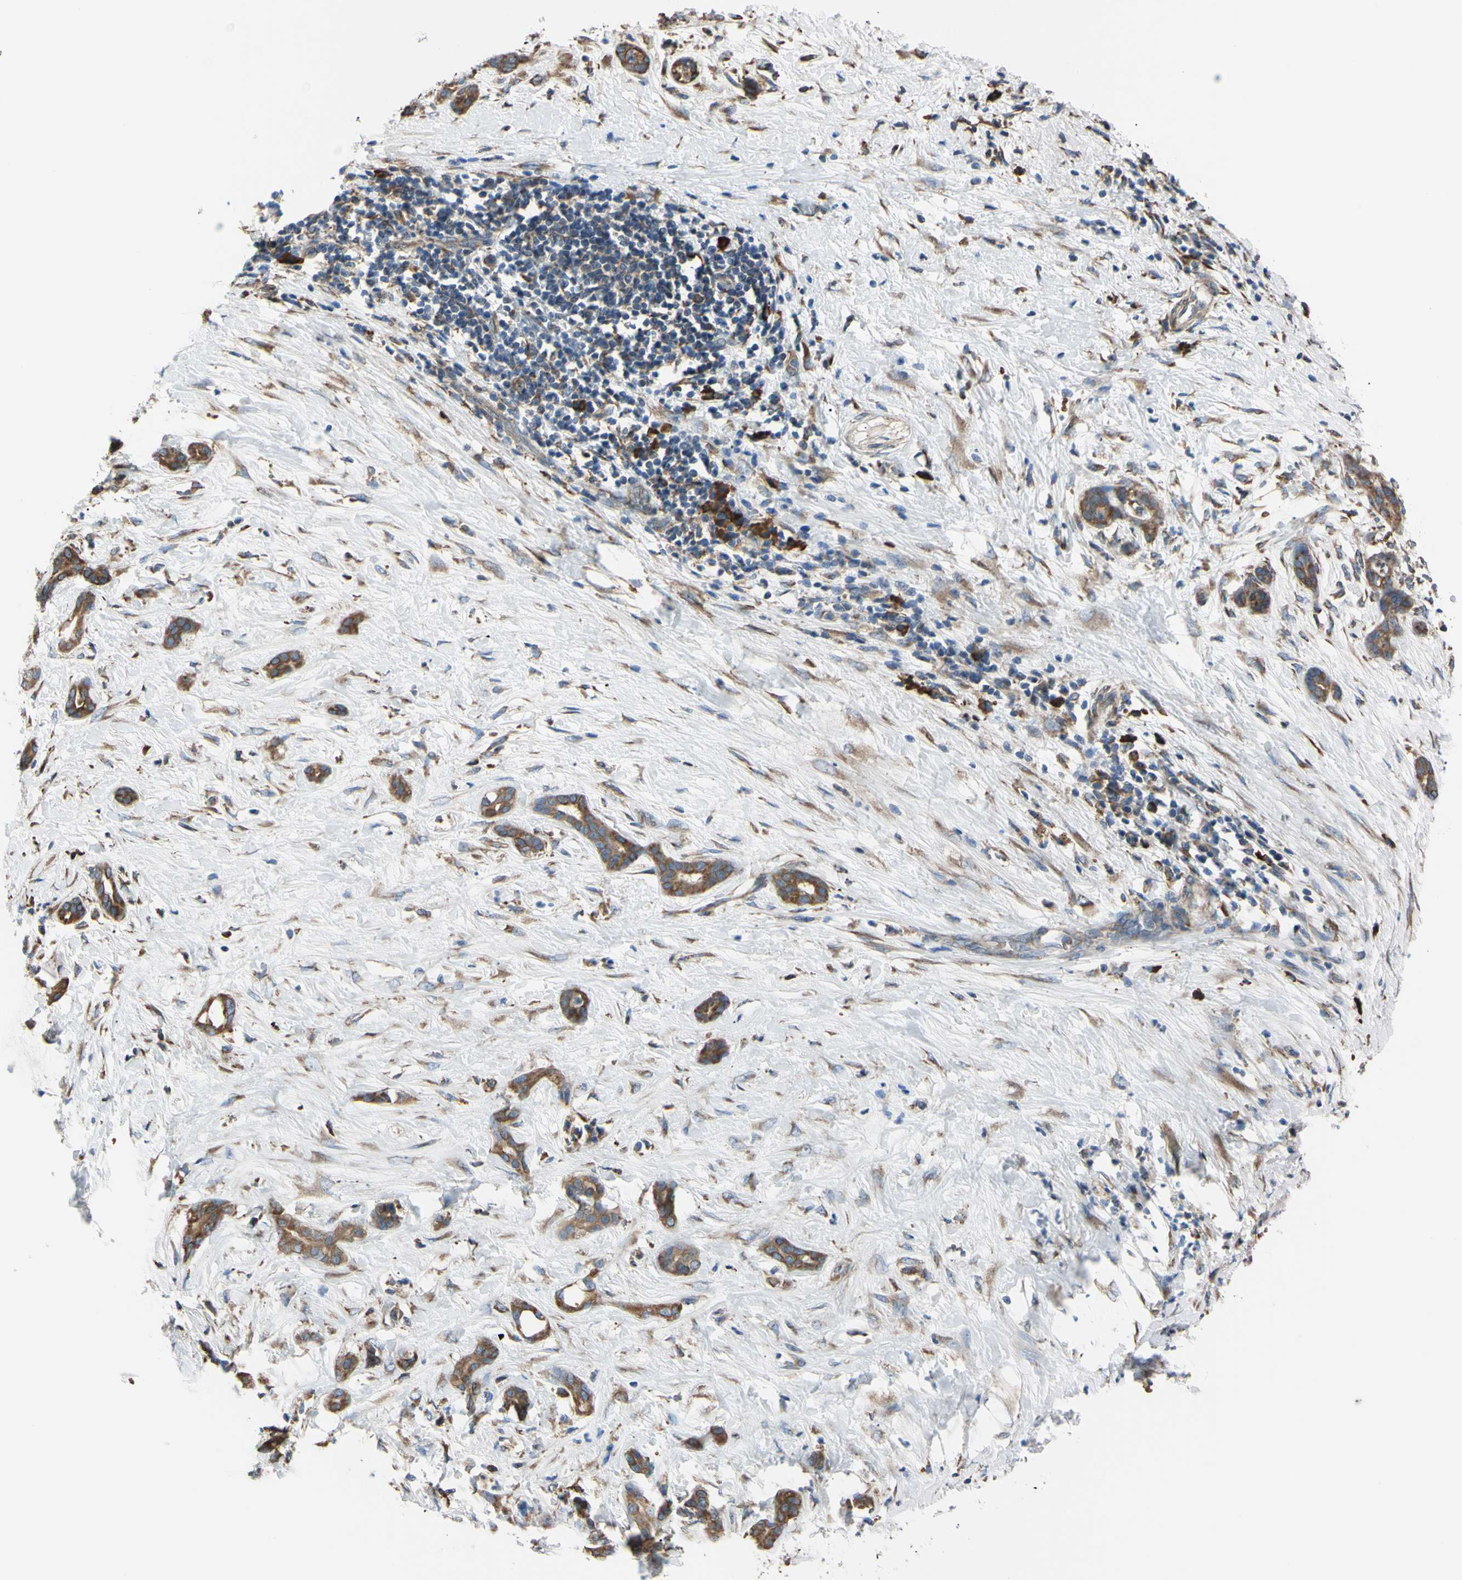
{"staining": {"intensity": "moderate", "quantity": ">75%", "location": "cytoplasmic/membranous"}, "tissue": "pancreatic cancer", "cell_type": "Tumor cells", "image_type": "cancer", "snomed": [{"axis": "morphology", "description": "Adenocarcinoma, NOS"}, {"axis": "topography", "description": "Pancreas"}], "caption": "This image shows IHC staining of pancreatic cancer, with medium moderate cytoplasmic/membranous expression in about >75% of tumor cells.", "gene": "BMF", "patient": {"sex": "male", "age": 41}}